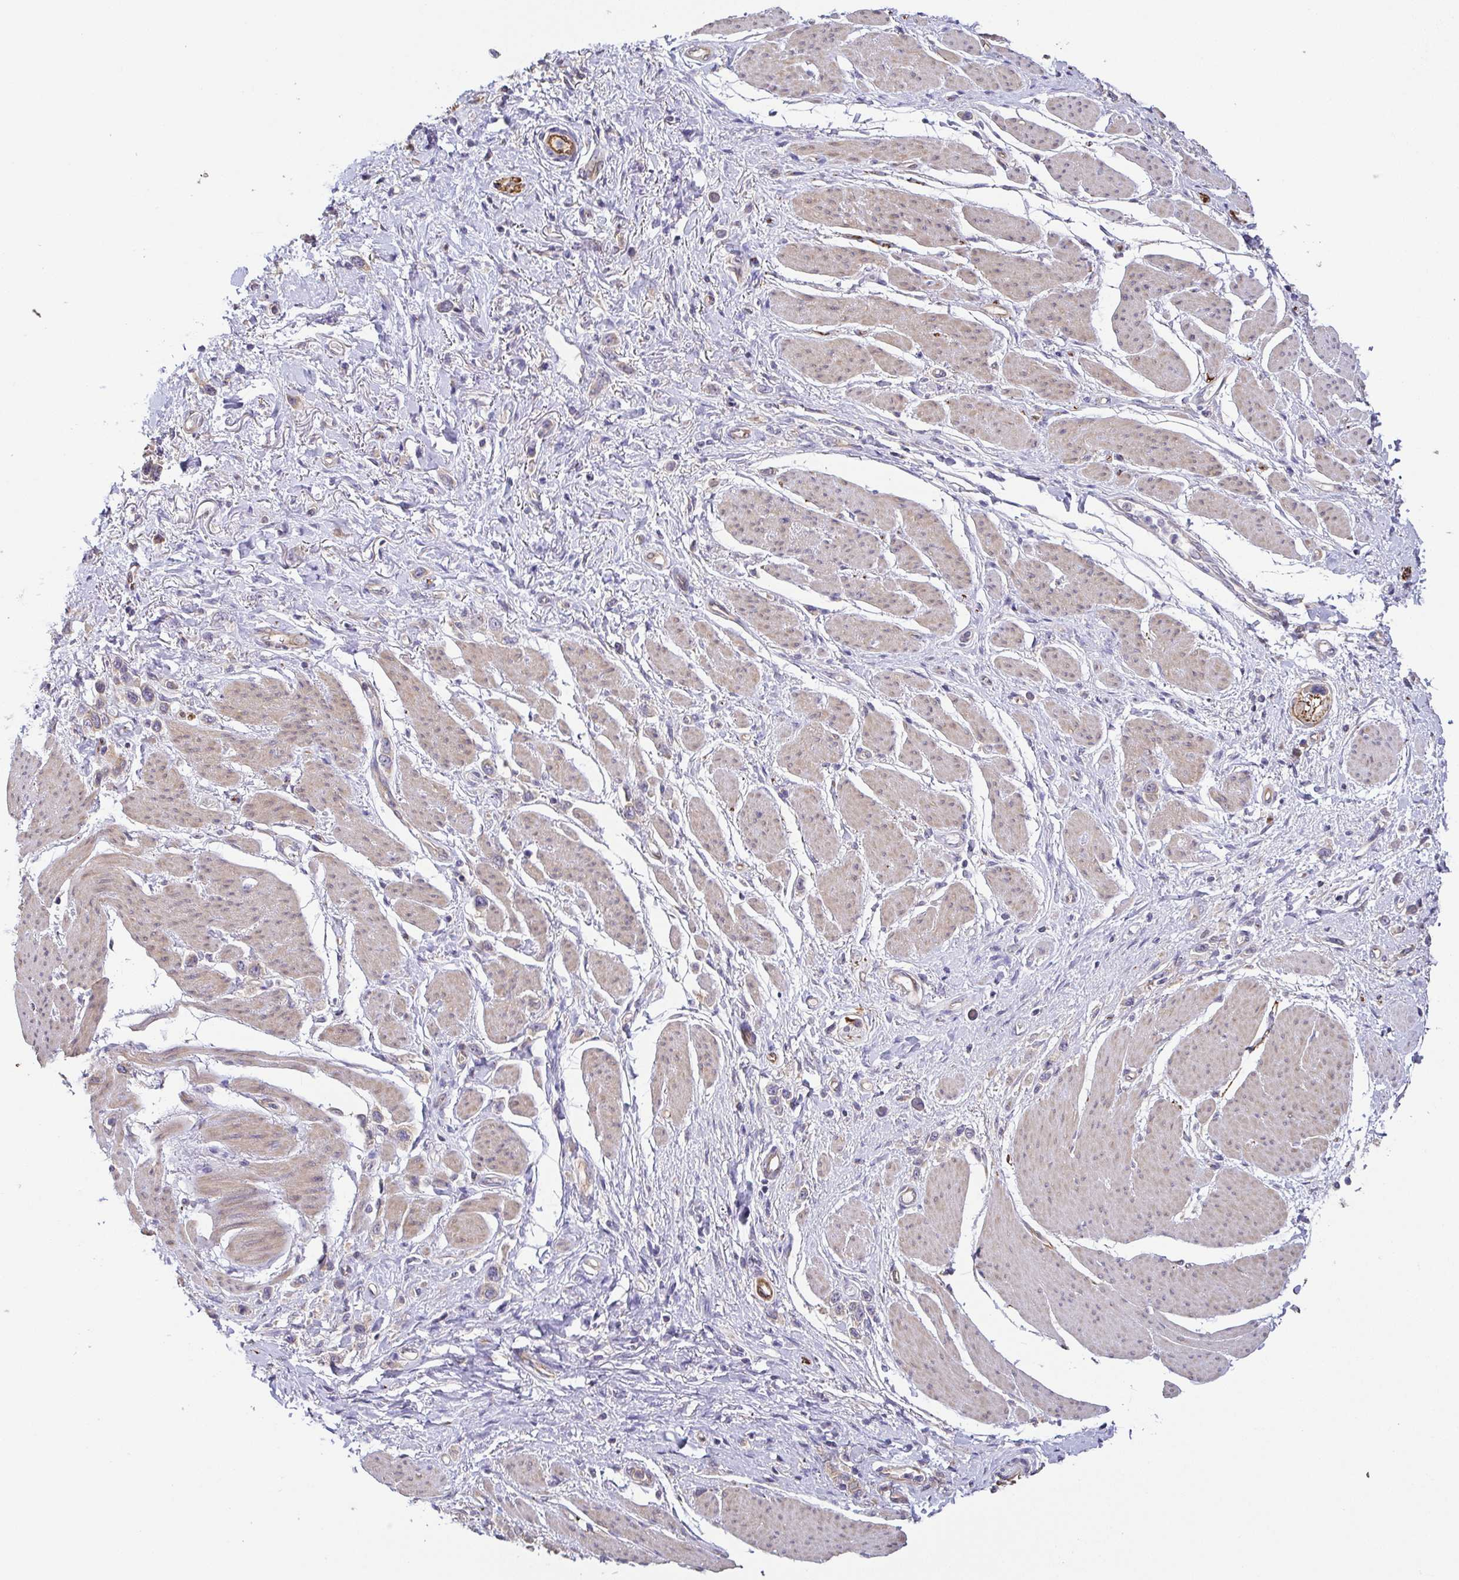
{"staining": {"intensity": "negative", "quantity": "none", "location": "none"}, "tissue": "stomach cancer", "cell_type": "Tumor cells", "image_type": "cancer", "snomed": [{"axis": "morphology", "description": "Adenocarcinoma, NOS"}, {"axis": "topography", "description": "Stomach"}], "caption": "This is an IHC photomicrograph of human adenocarcinoma (stomach). There is no positivity in tumor cells.", "gene": "EIF3D", "patient": {"sex": "female", "age": 65}}